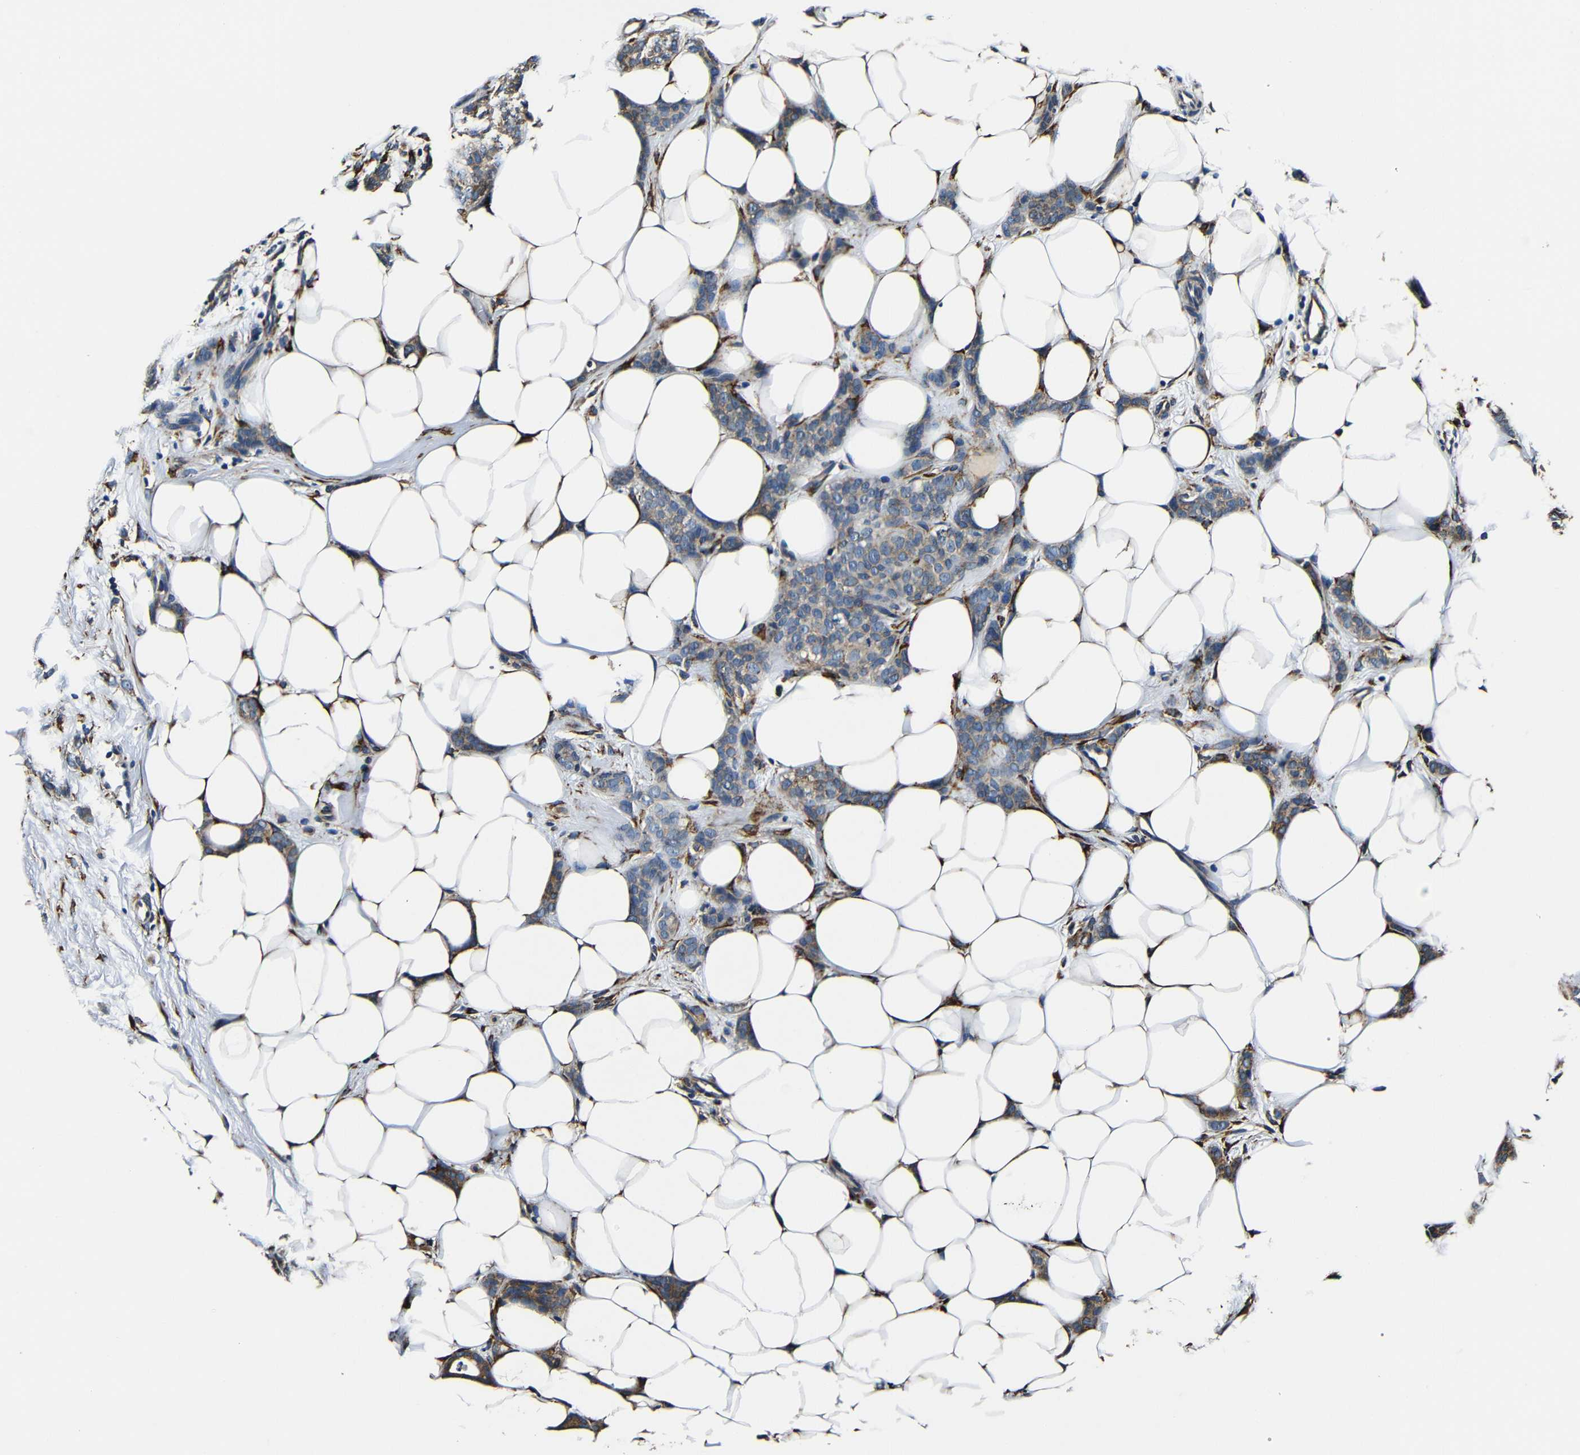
{"staining": {"intensity": "weak", "quantity": ">75%", "location": "cytoplasmic/membranous"}, "tissue": "breast cancer", "cell_type": "Tumor cells", "image_type": "cancer", "snomed": [{"axis": "morphology", "description": "Lobular carcinoma"}, {"axis": "topography", "description": "Skin"}, {"axis": "topography", "description": "Breast"}], "caption": "The immunohistochemical stain labels weak cytoplasmic/membranous positivity in tumor cells of lobular carcinoma (breast) tissue.", "gene": "RRBP1", "patient": {"sex": "female", "age": 46}}